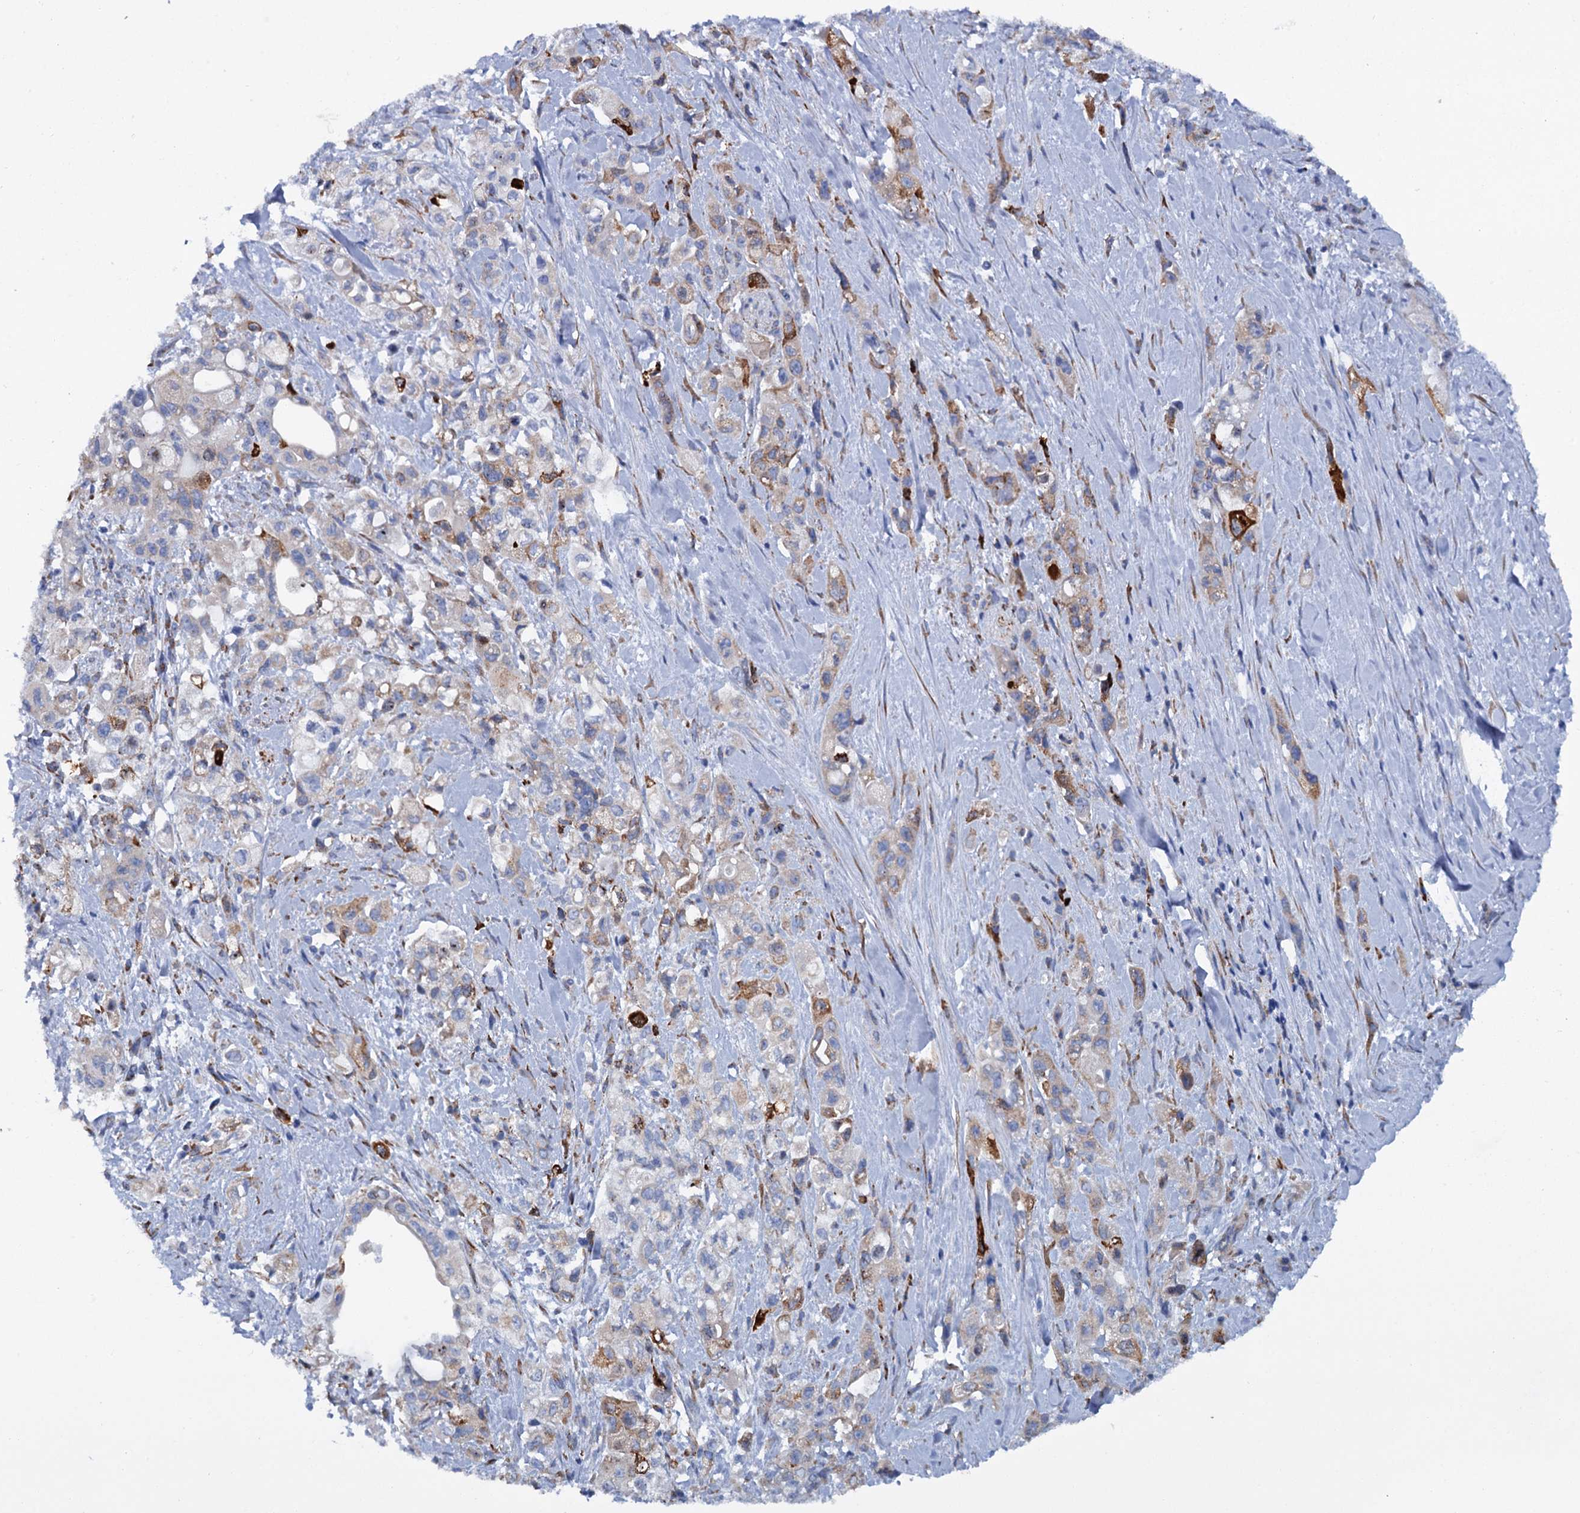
{"staining": {"intensity": "weak", "quantity": "25%-75%", "location": "cytoplasmic/membranous"}, "tissue": "pancreatic cancer", "cell_type": "Tumor cells", "image_type": "cancer", "snomed": [{"axis": "morphology", "description": "Adenocarcinoma, NOS"}, {"axis": "topography", "description": "Pancreas"}], "caption": "Immunohistochemistry image of neoplastic tissue: adenocarcinoma (pancreatic) stained using immunohistochemistry exhibits low levels of weak protein expression localized specifically in the cytoplasmic/membranous of tumor cells, appearing as a cytoplasmic/membranous brown color.", "gene": "SHE", "patient": {"sex": "female", "age": 66}}